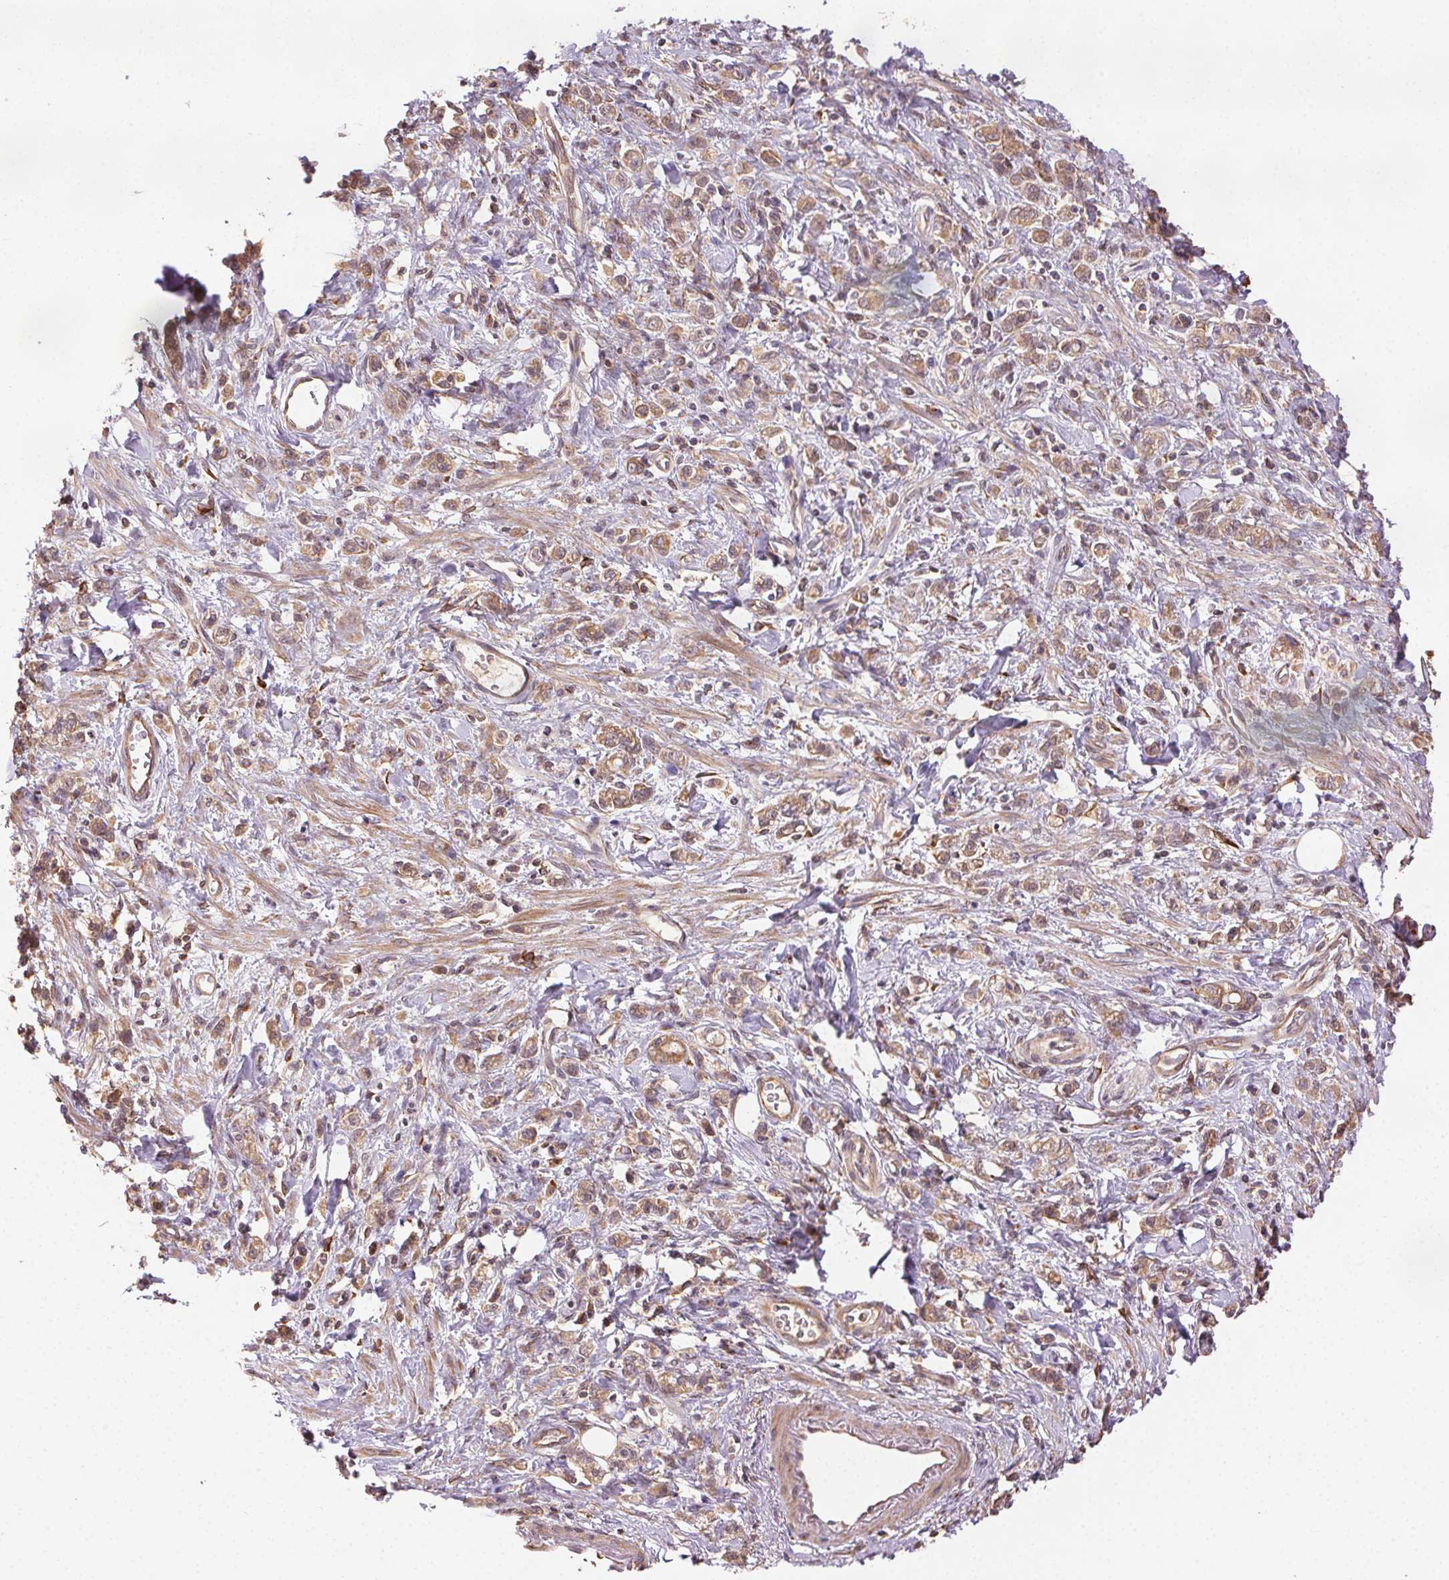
{"staining": {"intensity": "moderate", "quantity": ">75%", "location": "cytoplasmic/membranous"}, "tissue": "stomach cancer", "cell_type": "Tumor cells", "image_type": "cancer", "snomed": [{"axis": "morphology", "description": "Adenocarcinoma, NOS"}, {"axis": "topography", "description": "Stomach"}], "caption": "Human stomach adenocarcinoma stained with a brown dye displays moderate cytoplasmic/membranous positive staining in about >75% of tumor cells.", "gene": "KLHL15", "patient": {"sex": "male", "age": 77}}